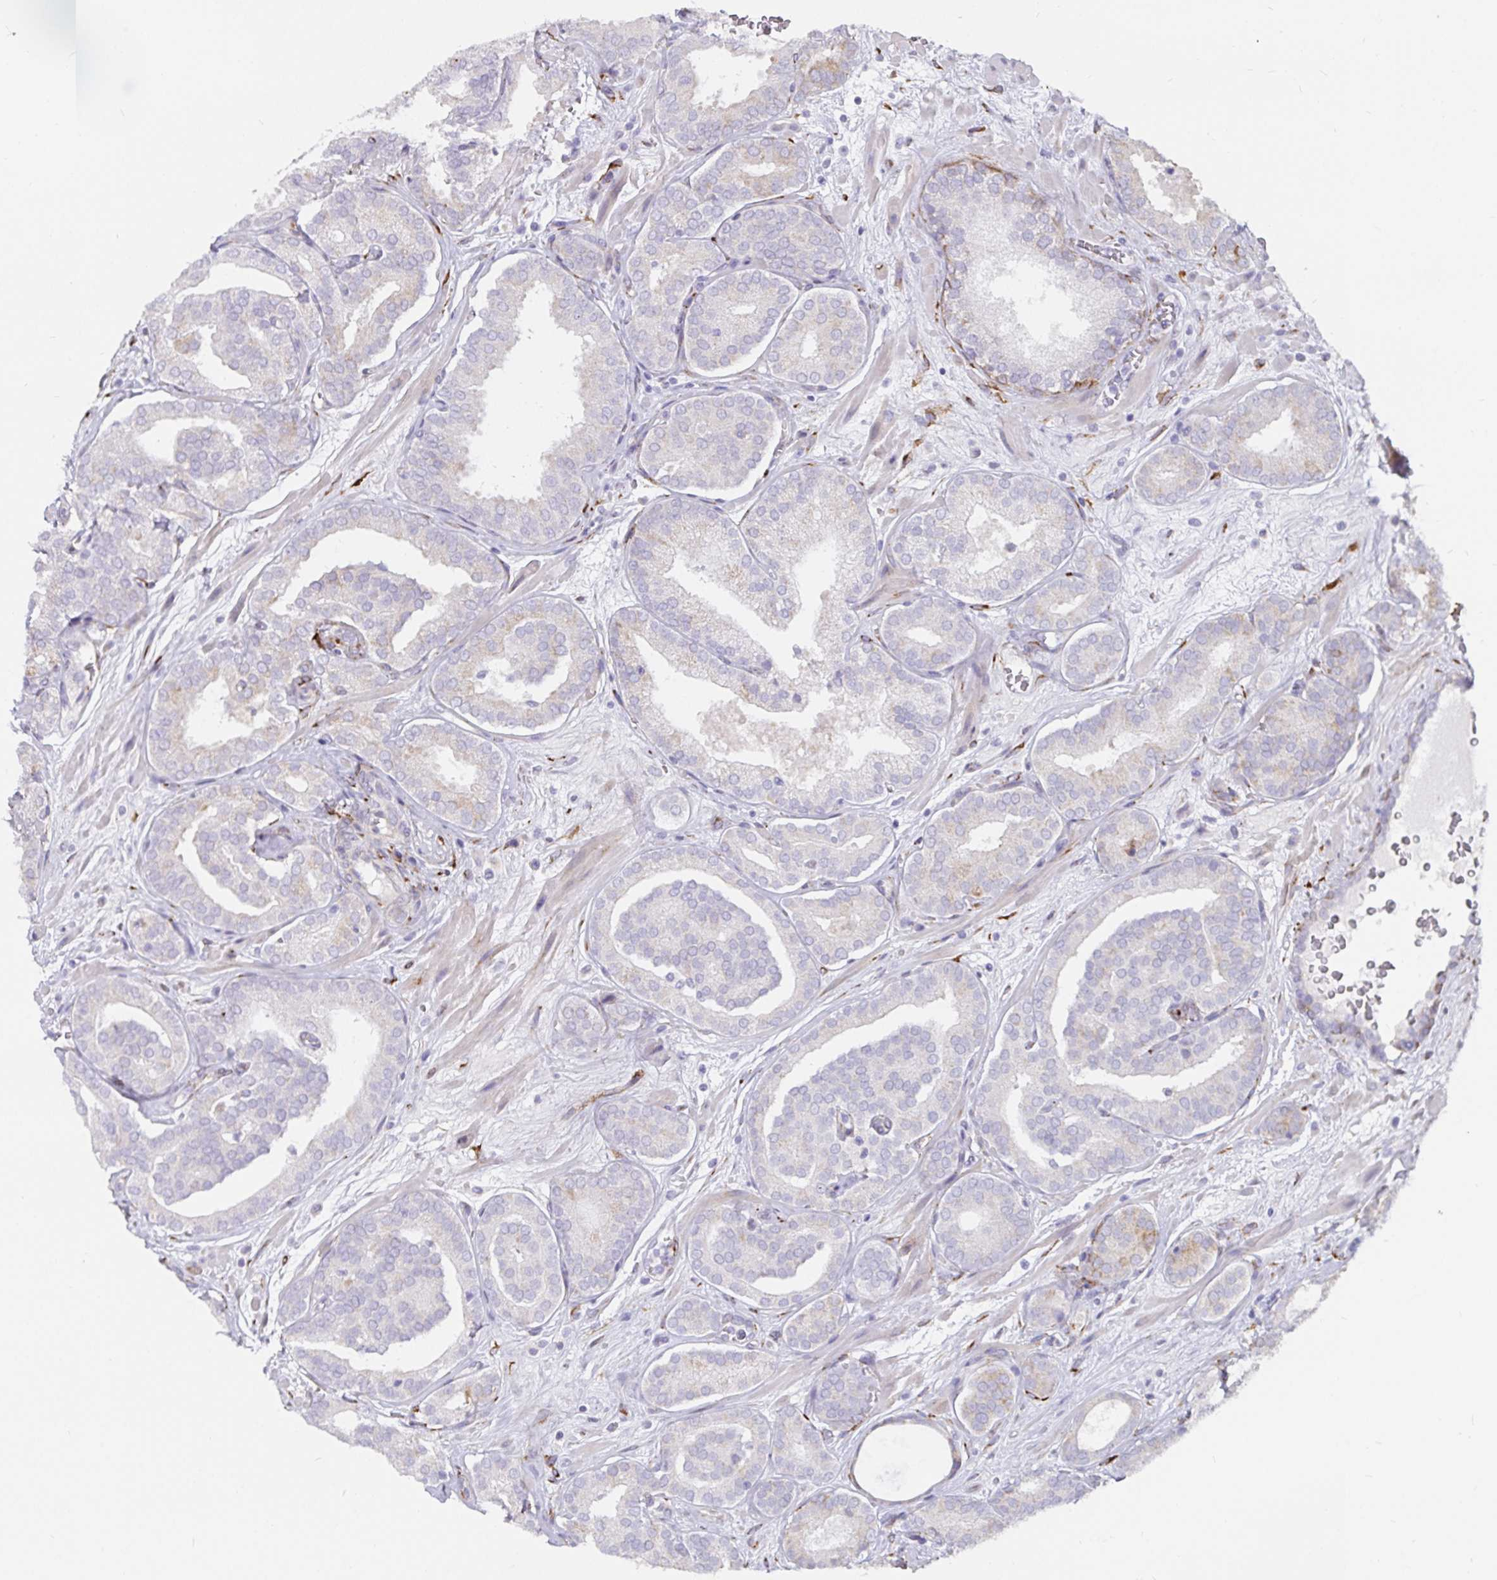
{"staining": {"intensity": "negative", "quantity": "none", "location": "none"}, "tissue": "prostate cancer", "cell_type": "Tumor cells", "image_type": "cancer", "snomed": [{"axis": "morphology", "description": "Adenocarcinoma, High grade"}, {"axis": "topography", "description": "Prostate"}], "caption": "Immunohistochemistry of human prostate high-grade adenocarcinoma shows no staining in tumor cells.", "gene": "P4HA2", "patient": {"sex": "male", "age": 66}}